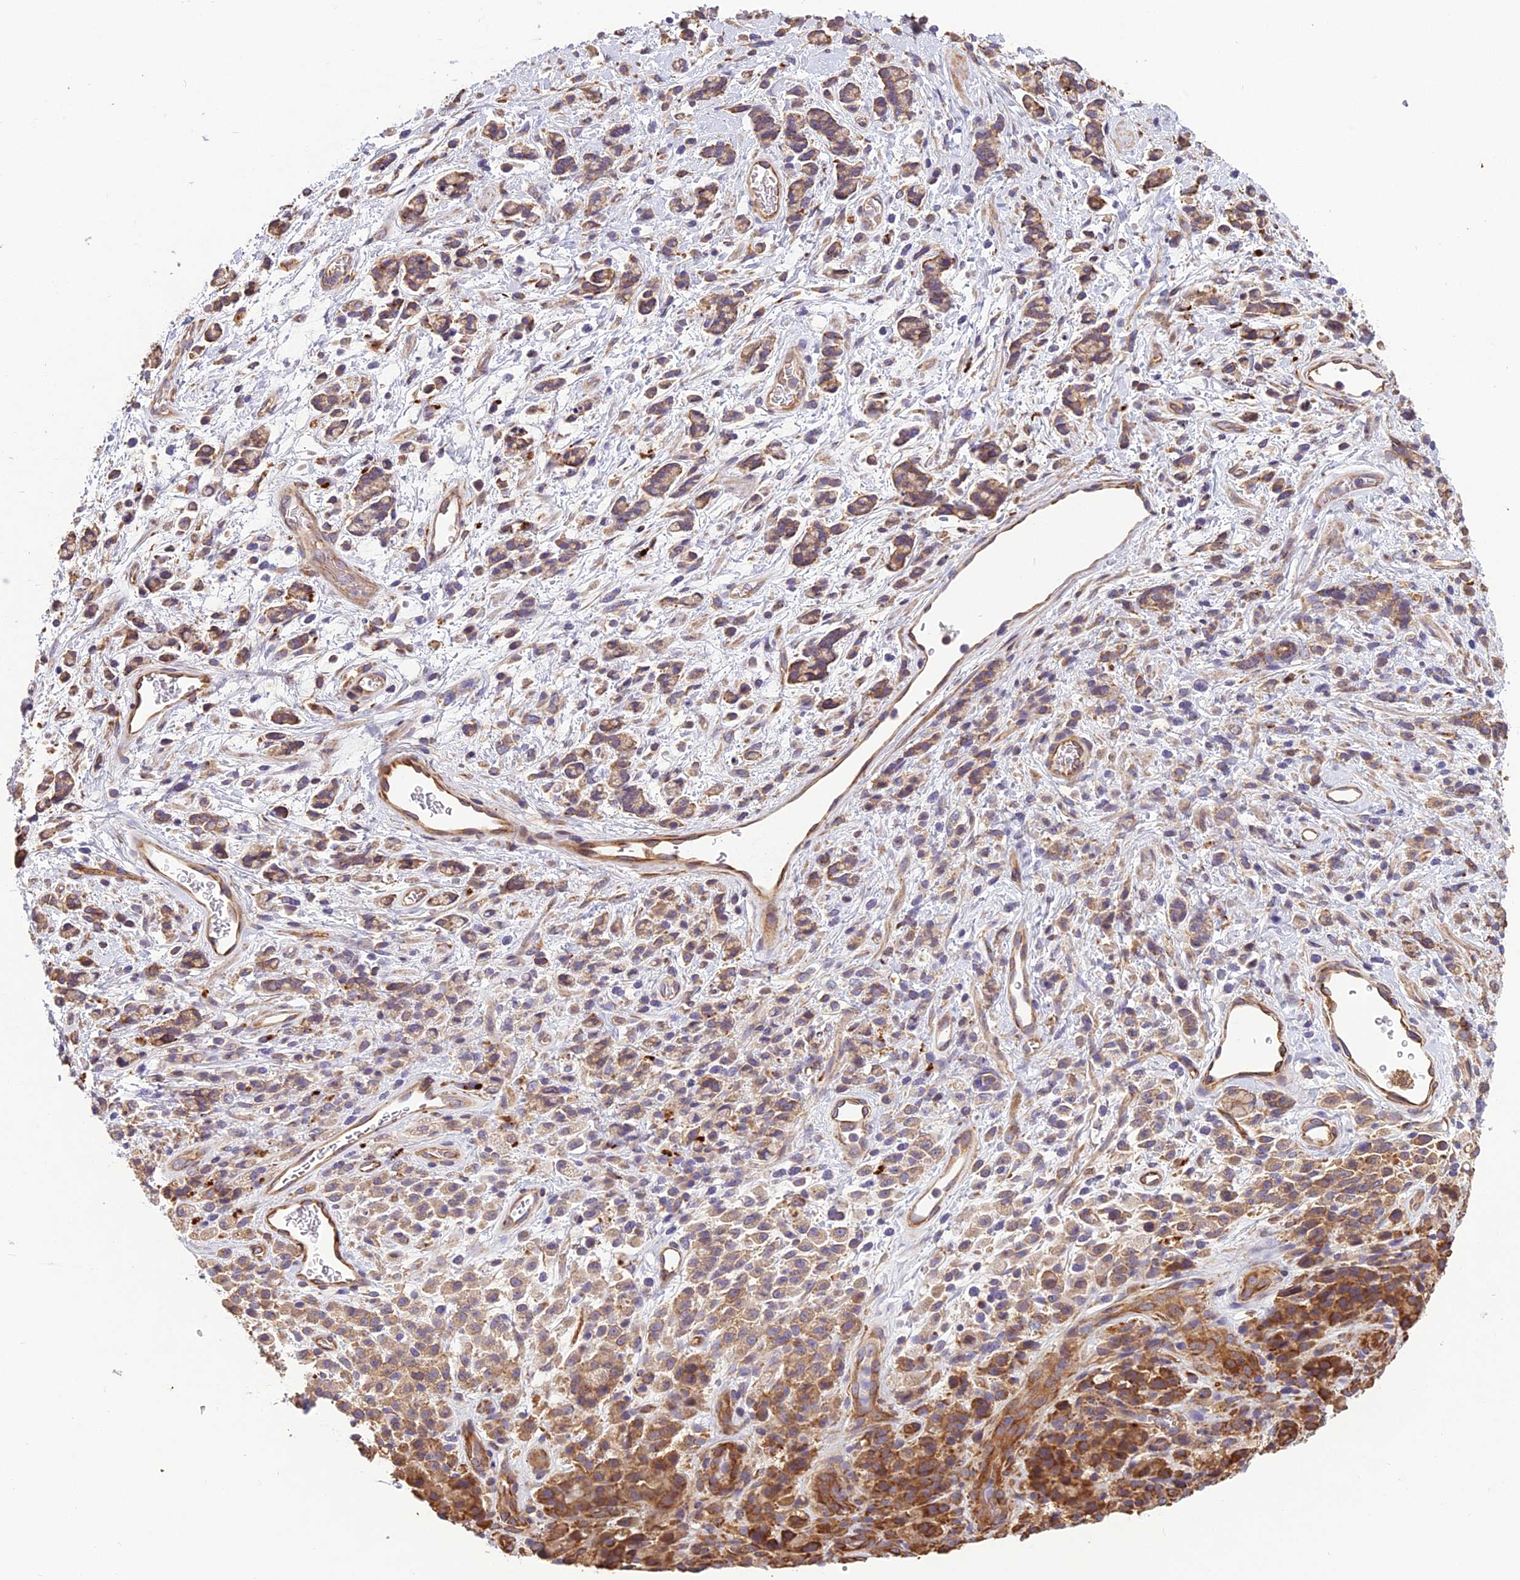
{"staining": {"intensity": "moderate", "quantity": ">75%", "location": "cytoplasmic/membranous"}, "tissue": "stomach cancer", "cell_type": "Tumor cells", "image_type": "cancer", "snomed": [{"axis": "morphology", "description": "Adenocarcinoma, NOS"}, {"axis": "topography", "description": "Stomach"}], "caption": "About >75% of tumor cells in human stomach adenocarcinoma display moderate cytoplasmic/membranous protein expression as visualized by brown immunohistochemical staining.", "gene": "SPDL1", "patient": {"sex": "female", "age": 60}}